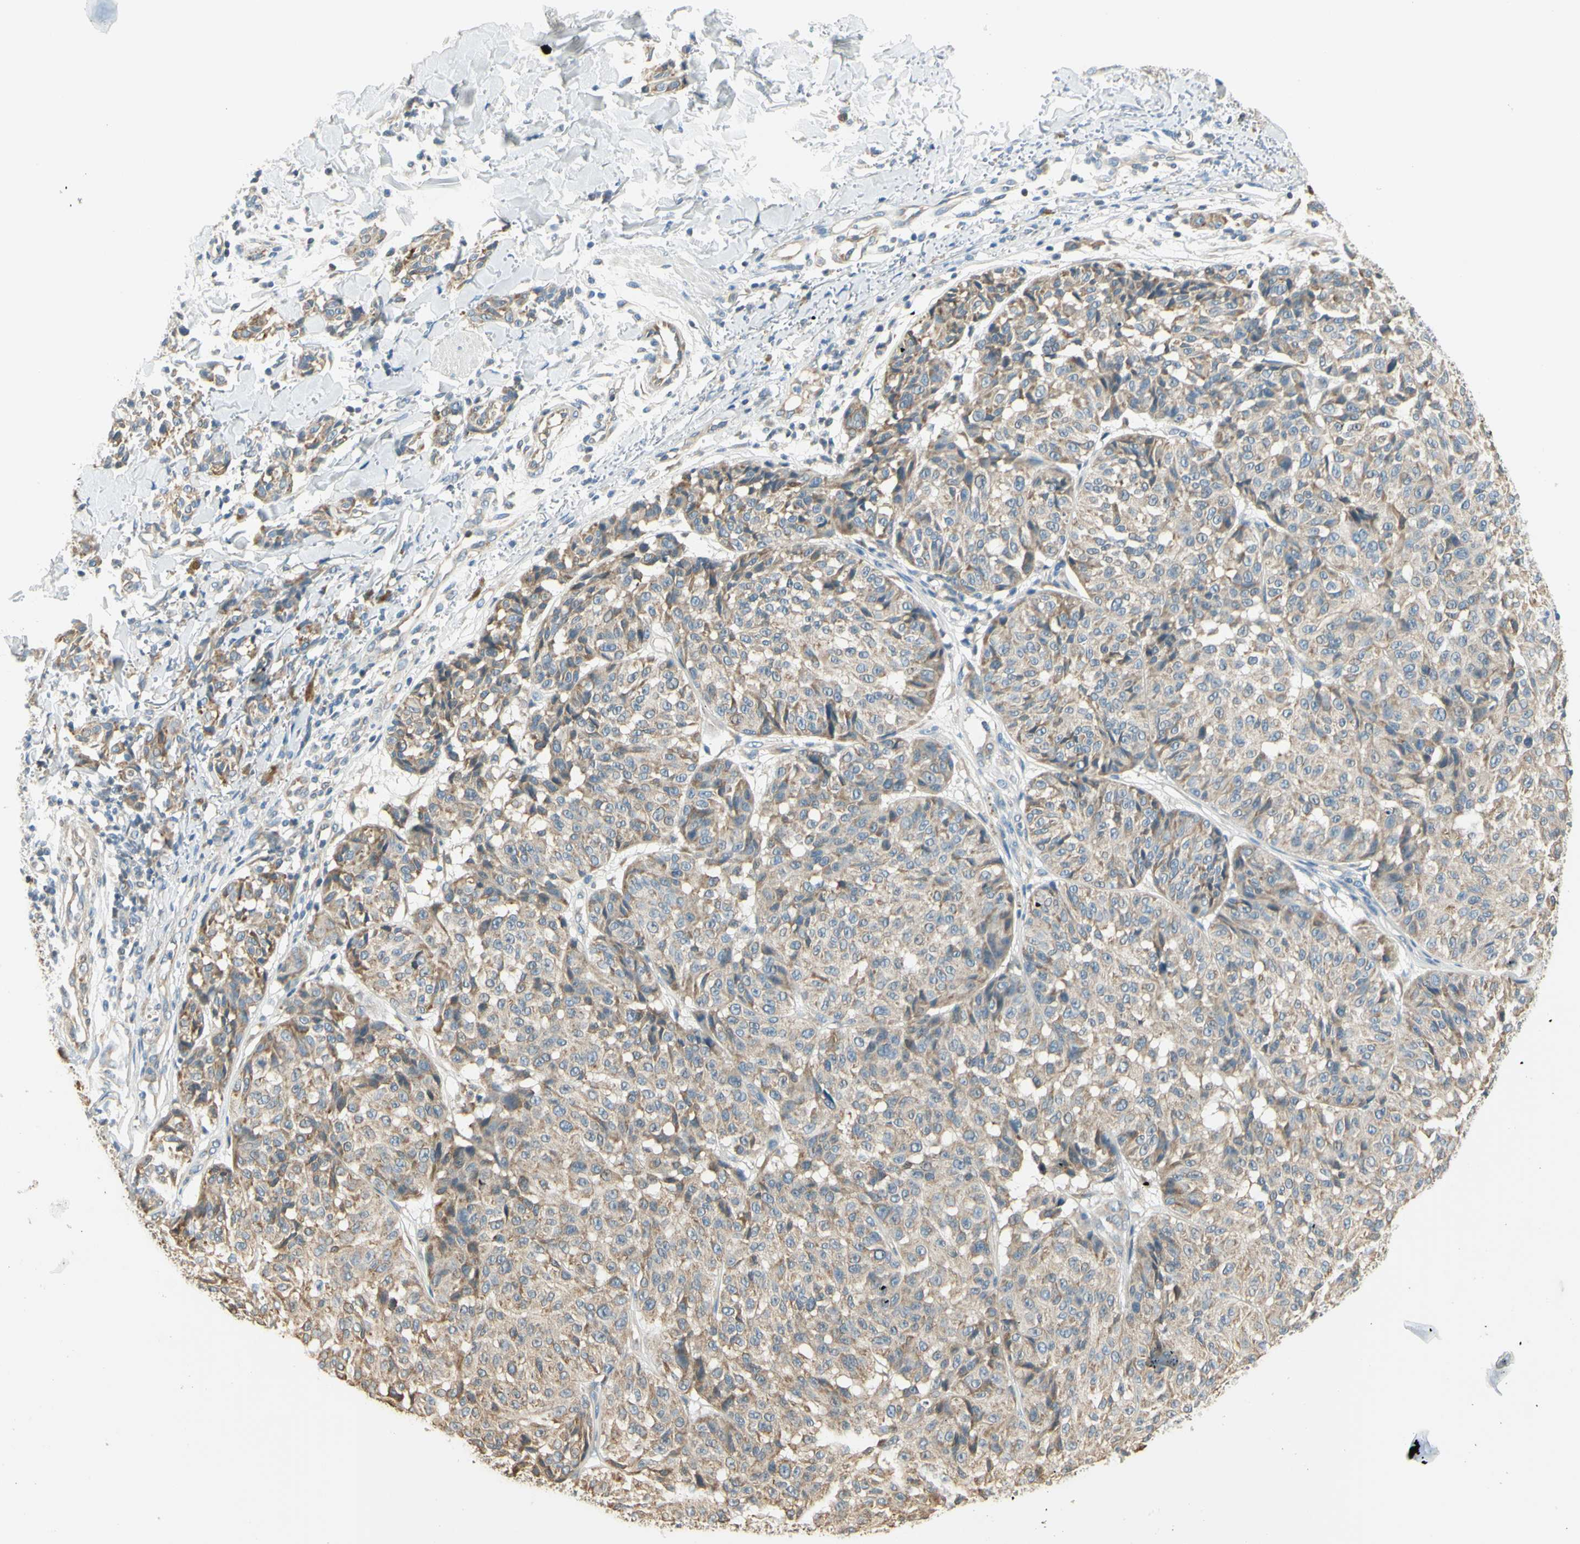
{"staining": {"intensity": "weak", "quantity": "25%-75%", "location": "cytoplasmic/membranous"}, "tissue": "melanoma", "cell_type": "Tumor cells", "image_type": "cancer", "snomed": [{"axis": "morphology", "description": "Malignant melanoma, NOS"}, {"axis": "topography", "description": "Skin"}], "caption": "IHC photomicrograph of neoplastic tissue: malignant melanoma stained using immunohistochemistry displays low levels of weak protein expression localized specifically in the cytoplasmic/membranous of tumor cells, appearing as a cytoplasmic/membranous brown color.", "gene": "IGDCC4", "patient": {"sex": "female", "age": 46}}